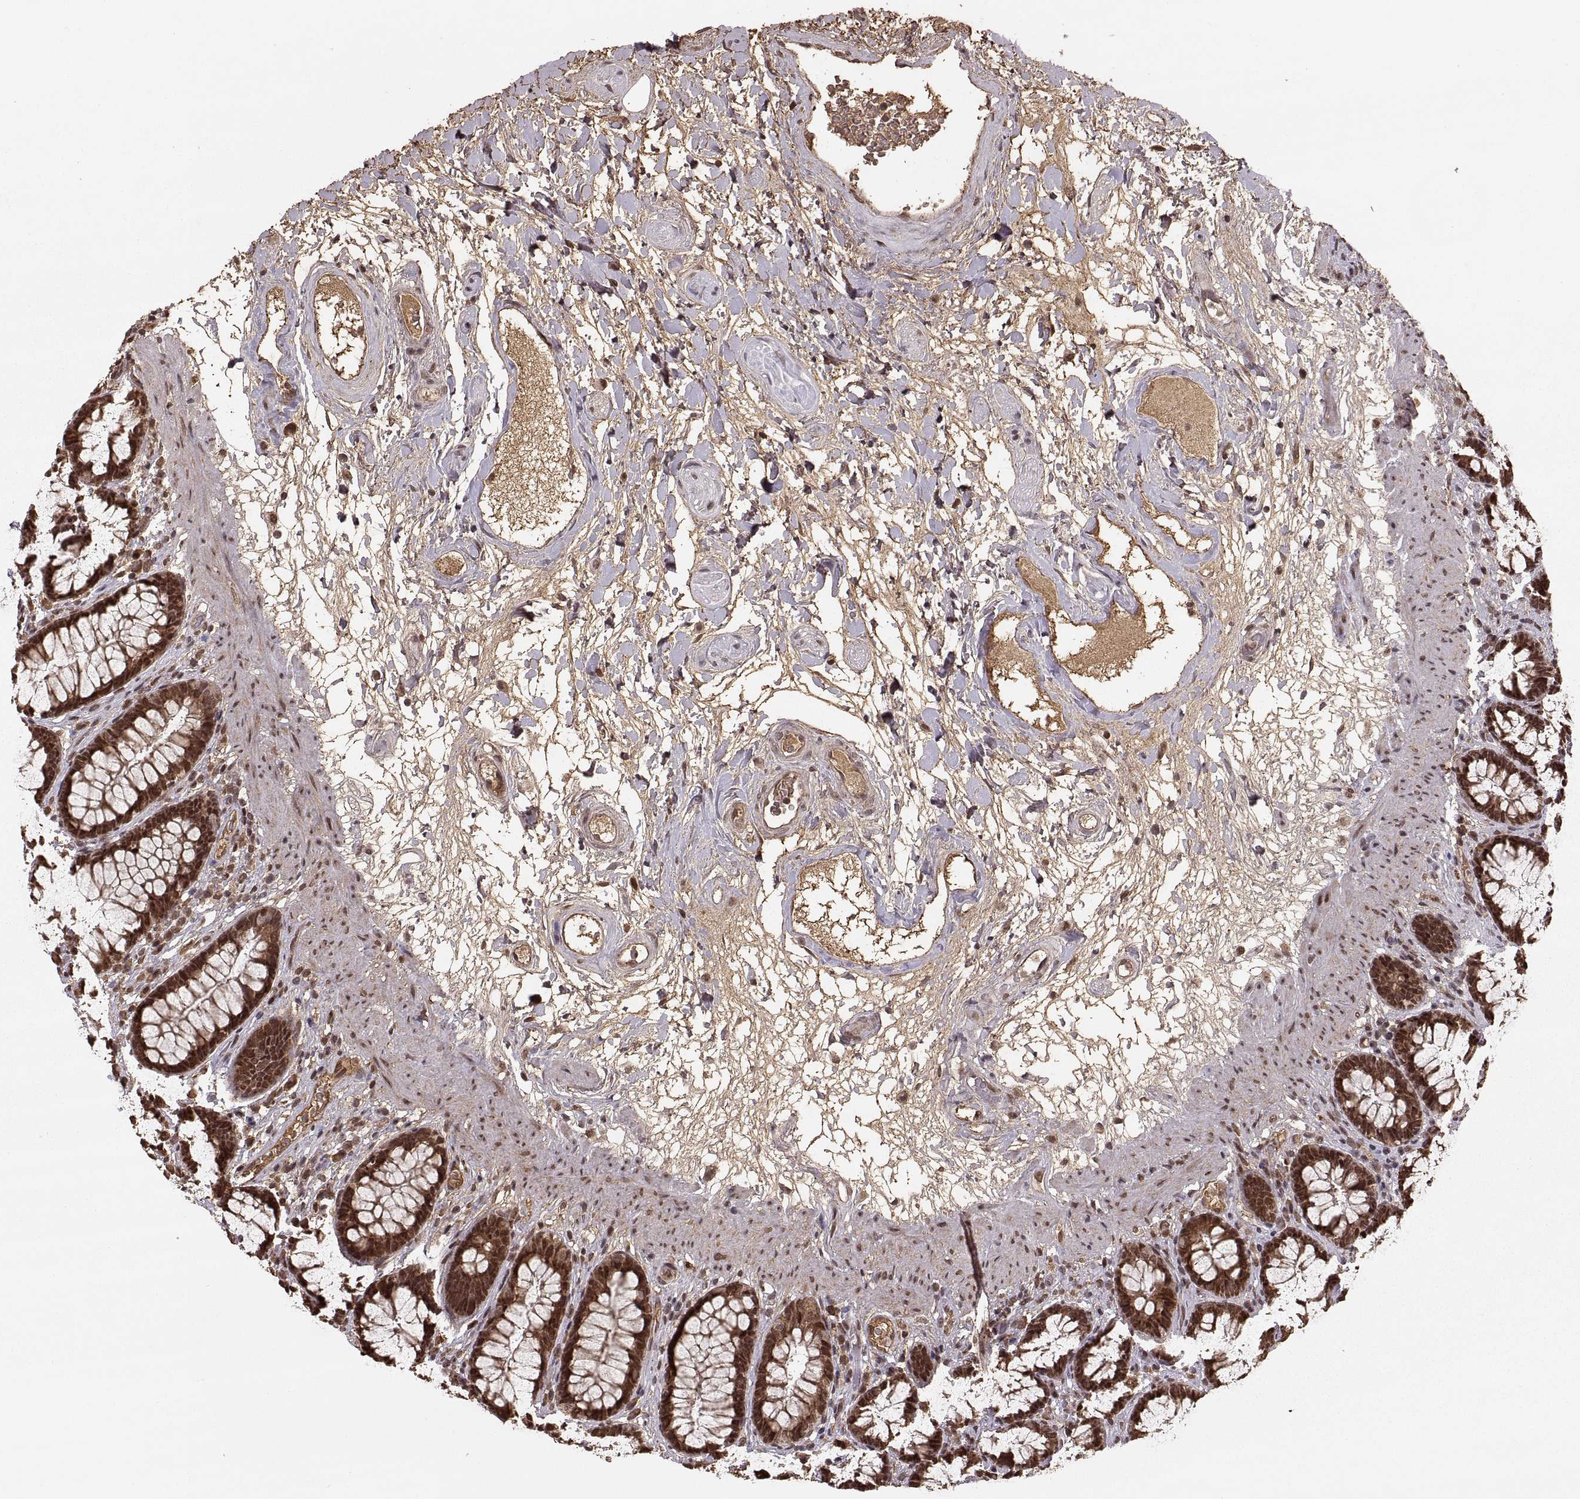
{"staining": {"intensity": "moderate", "quantity": ">75%", "location": "cytoplasmic/membranous,nuclear"}, "tissue": "rectum", "cell_type": "Glandular cells", "image_type": "normal", "snomed": [{"axis": "morphology", "description": "Normal tissue, NOS"}, {"axis": "topography", "description": "Rectum"}], "caption": "Immunohistochemical staining of unremarkable human rectum displays medium levels of moderate cytoplasmic/membranous,nuclear expression in about >75% of glandular cells.", "gene": "RFT1", "patient": {"sex": "male", "age": 72}}